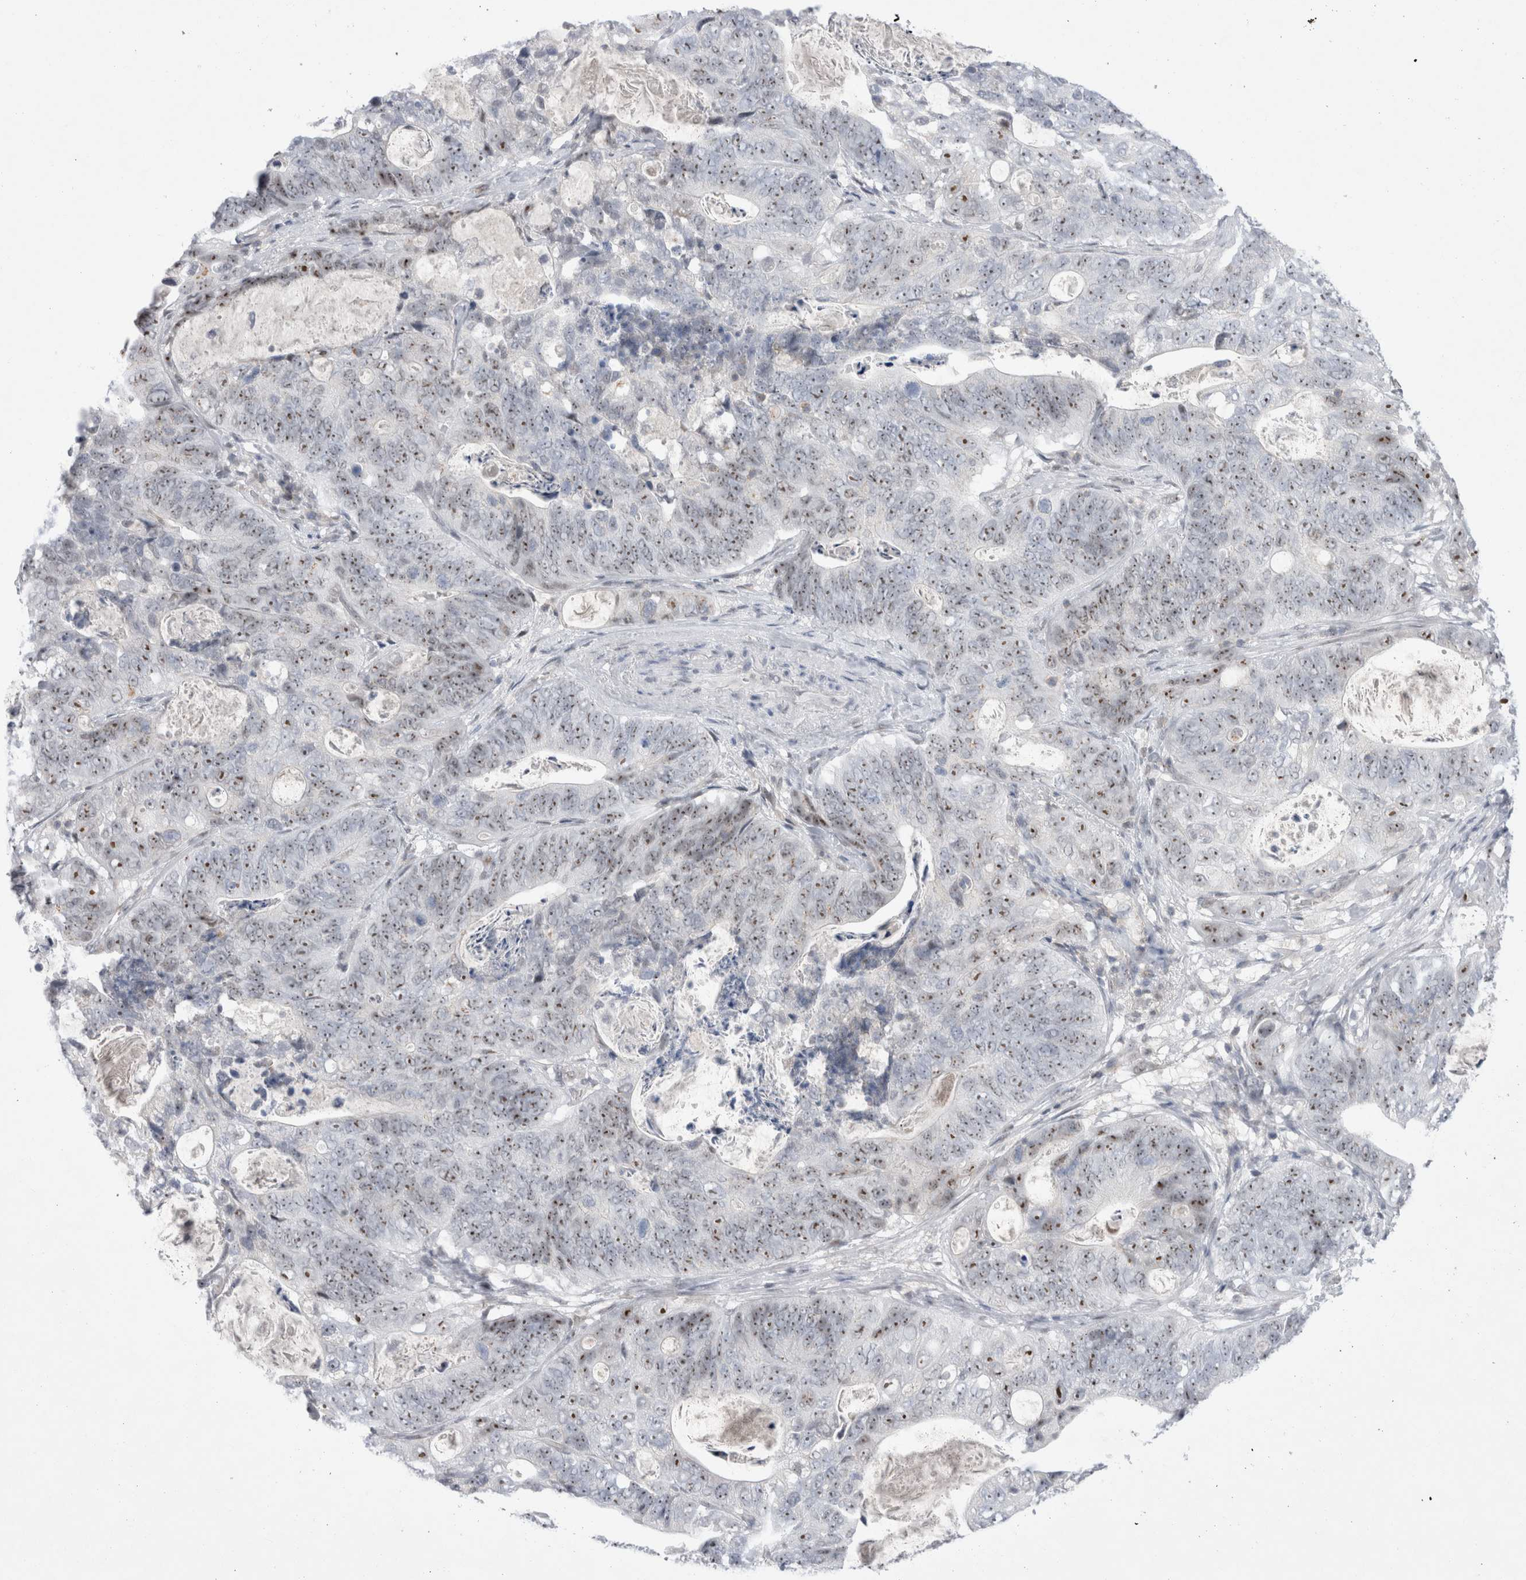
{"staining": {"intensity": "moderate", "quantity": ">75%", "location": "nuclear"}, "tissue": "stomach cancer", "cell_type": "Tumor cells", "image_type": "cancer", "snomed": [{"axis": "morphology", "description": "Normal tissue, NOS"}, {"axis": "morphology", "description": "Adenocarcinoma, NOS"}, {"axis": "topography", "description": "Stomach"}], "caption": "IHC histopathology image of neoplastic tissue: human adenocarcinoma (stomach) stained using immunohistochemistry (IHC) exhibits medium levels of moderate protein expression localized specifically in the nuclear of tumor cells, appearing as a nuclear brown color.", "gene": "CERS5", "patient": {"sex": "female", "age": 89}}